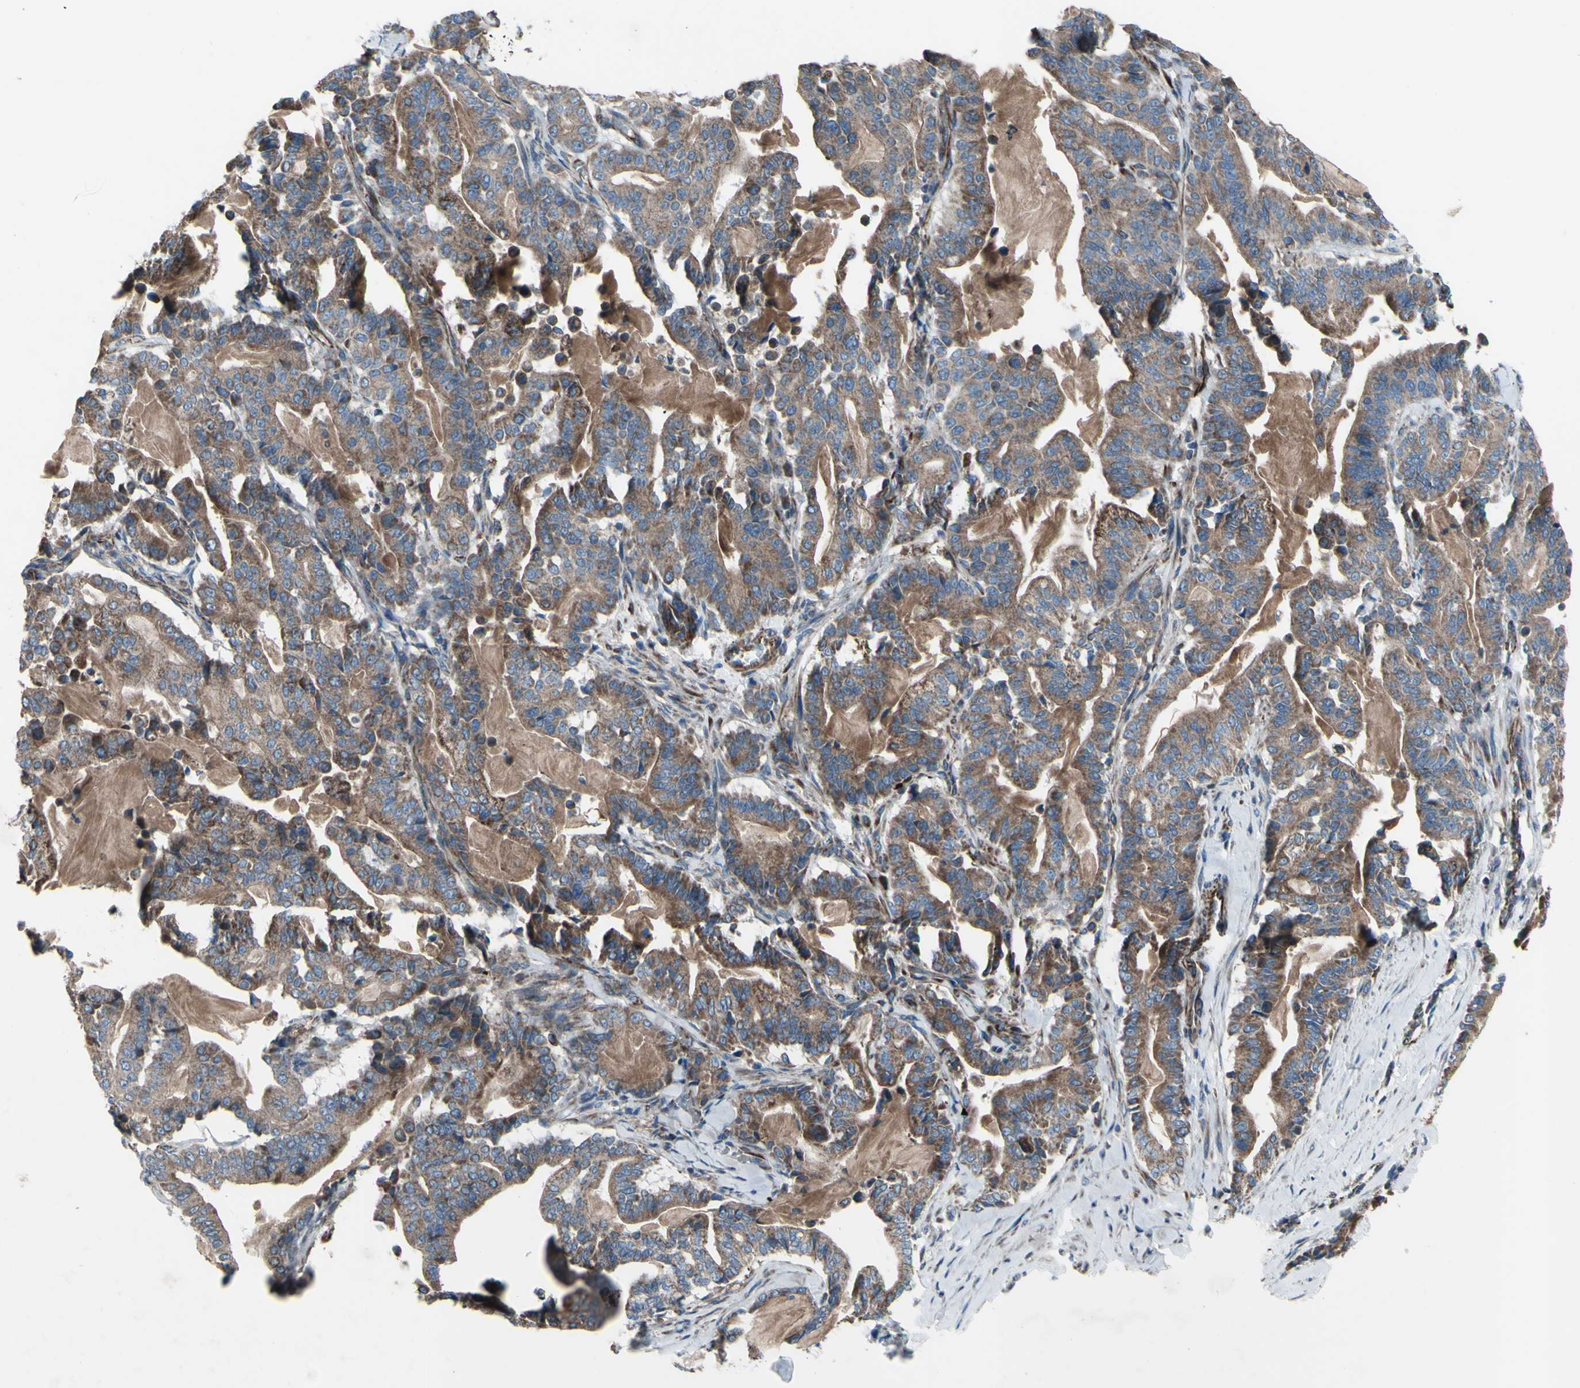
{"staining": {"intensity": "moderate", "quantity": ">75%", "location": "cytoplasmic/membranous"}, "tissue": "pancreatic cancer", "cell_type": "Tumor cells", "image_type": "cancer", "snomed": [{"axis": "morphology", "description": "Adenocarcinoma, NOS"}, {"axis": "topography", "description": "Pancreas"}], "caption": "An immunohistochemistry (IHC) image of neoplastic tissue is shown. Protein staining in brown shows moderate cytoplasmic/membranous positivity in pancreatic cancer (adenocarcinoma) within tumor cells.", "gene": "EMC7", "patient": {"sex": "male", "age": 63}}